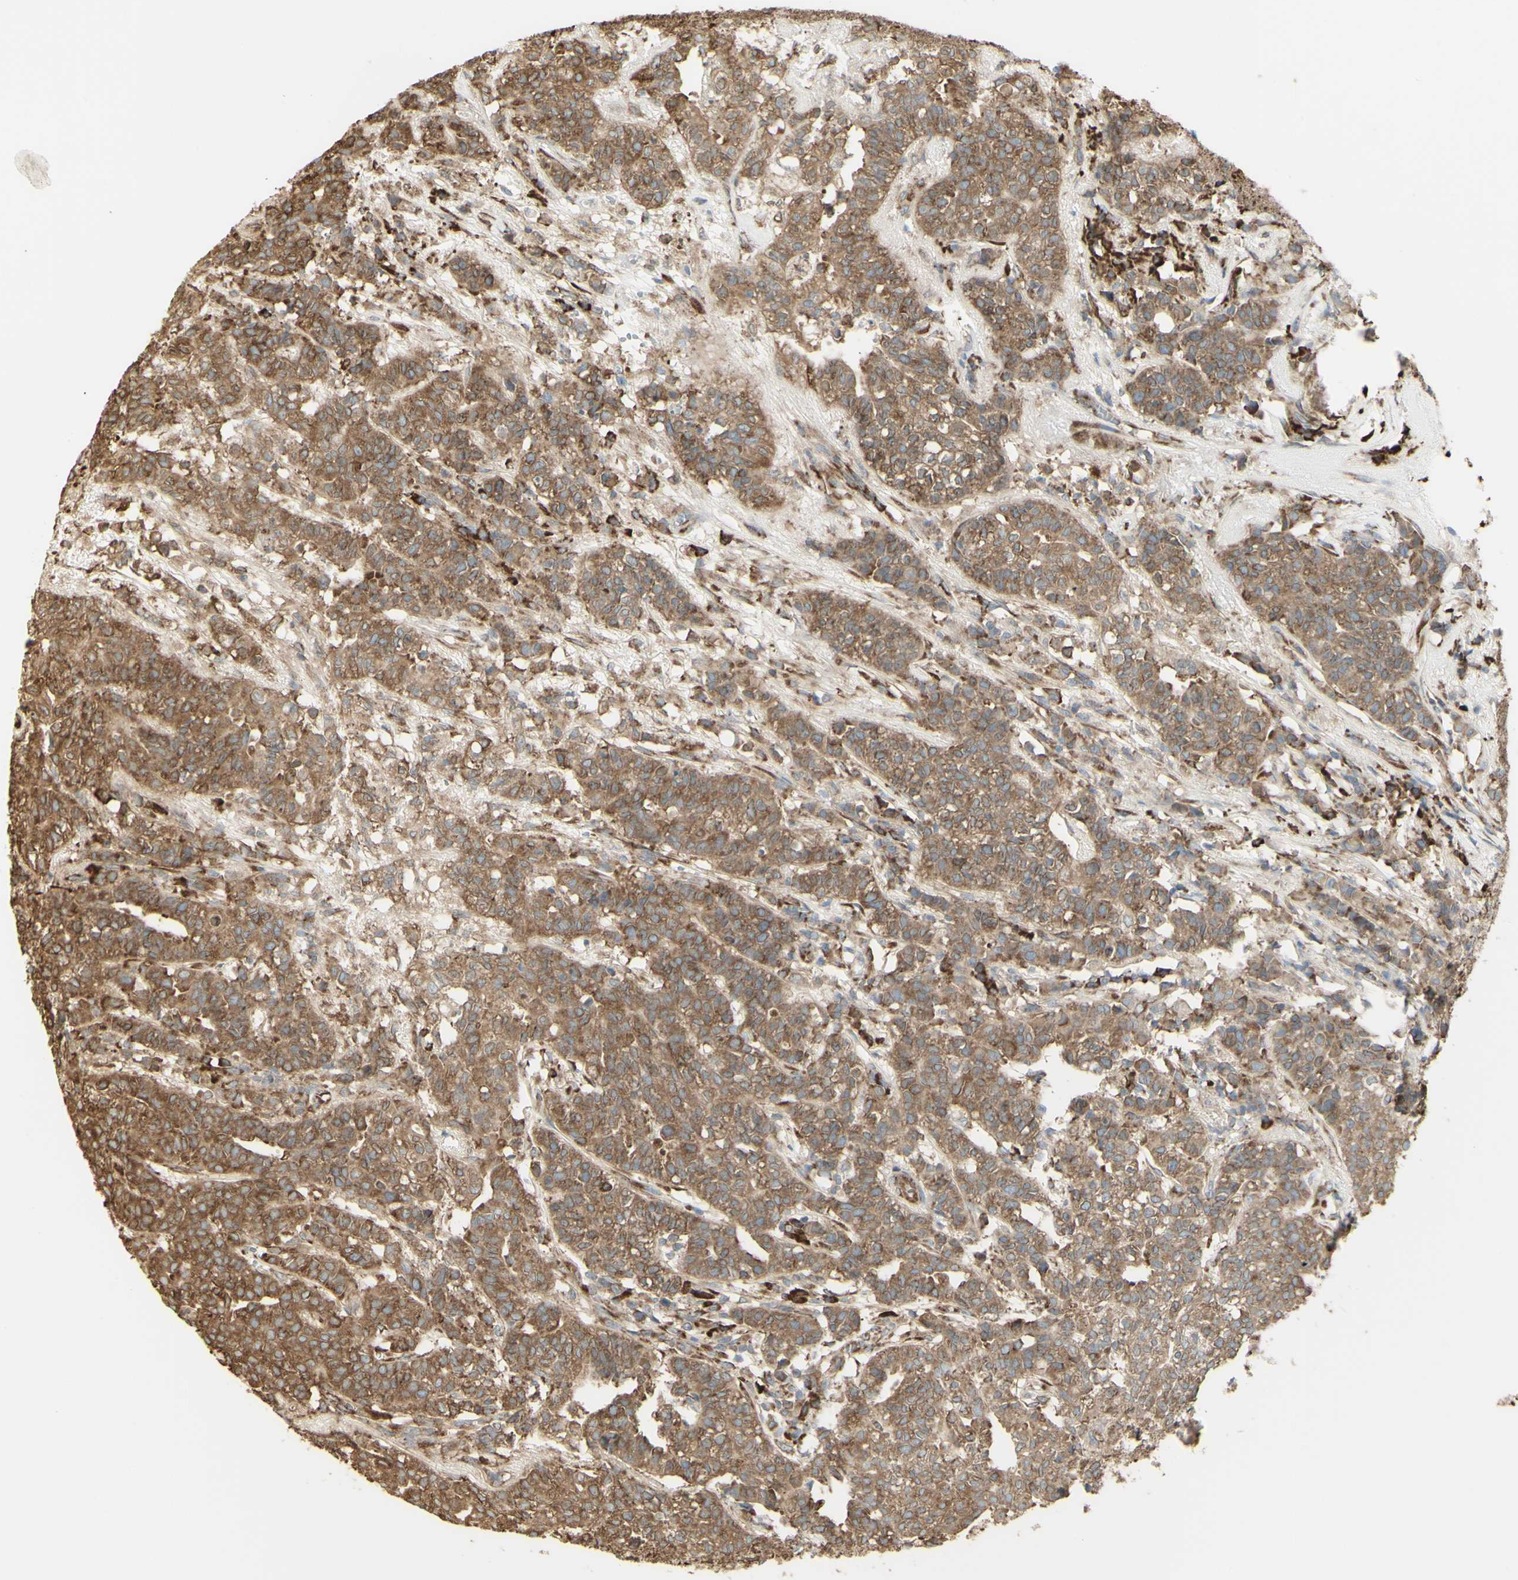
{"staining": {"intensity": "moderate", "quantity": ">75%", "location": "cytoplasmic/membranous"}, "tissue": "head and neck cancer", "cell_type": "Tumor cells", "image_type": "cancer", "snomed": [{"axis": "morphology", "description": "Adenocarcinoma, NOS"}, {"axis": "topography", "description": "Salivary gland"}, {"axis": "topography", "description": "Head-Neck"}], "caption": "Head and neck cancer stained with IHC reveals moderate cytoplasmic/membranous positivity in approximately >75% of tumor cells.", "gene": "EEF1B2", "patient": {"sex": "female", "age": 65}}